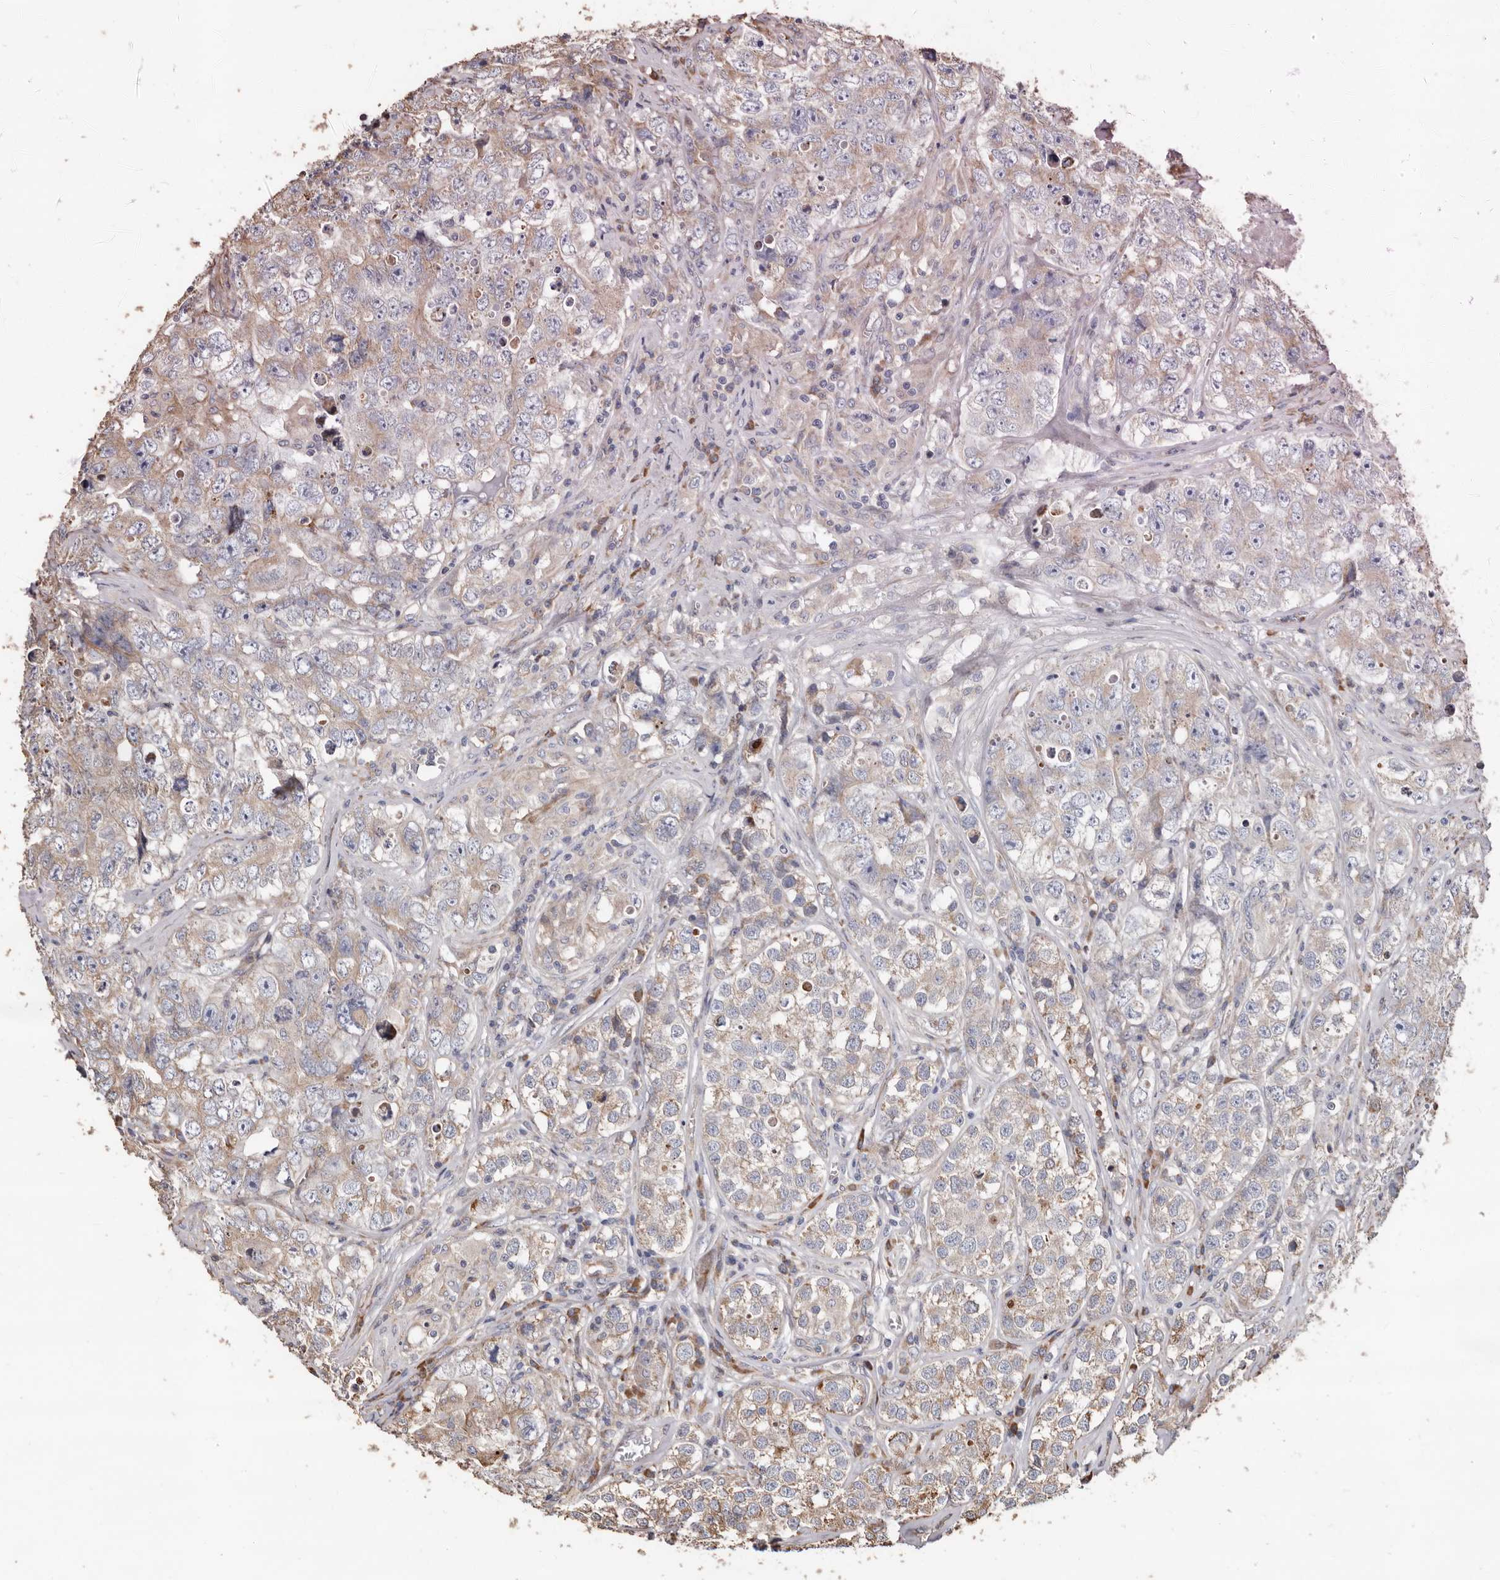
{"staining": {"intensity": "weak", "quantity": "25%-75%", "location": "cytoplasmic/membranous"}, "tissue": "testis cancer", "cell_type": "Tumor cells", "image_type": "cancer", "snomed": [{"axis": "morphology", "description": "Seminoma, NOS"}, {"axis": "morphology", "description": "Carcinoma, Embryonal, NOS"}, {"axis": "topography", "description": "Testis"}], "caption": "Immunohistochemical staining of human testis cancer (embryonal carcinoma) demonstrates low levels of weak cytoplasmic/membranous protein expression in about 25%-75% of tumor cells.", "gene": "OSGIN2", "patient": {"sex": "male", "age": 43}}